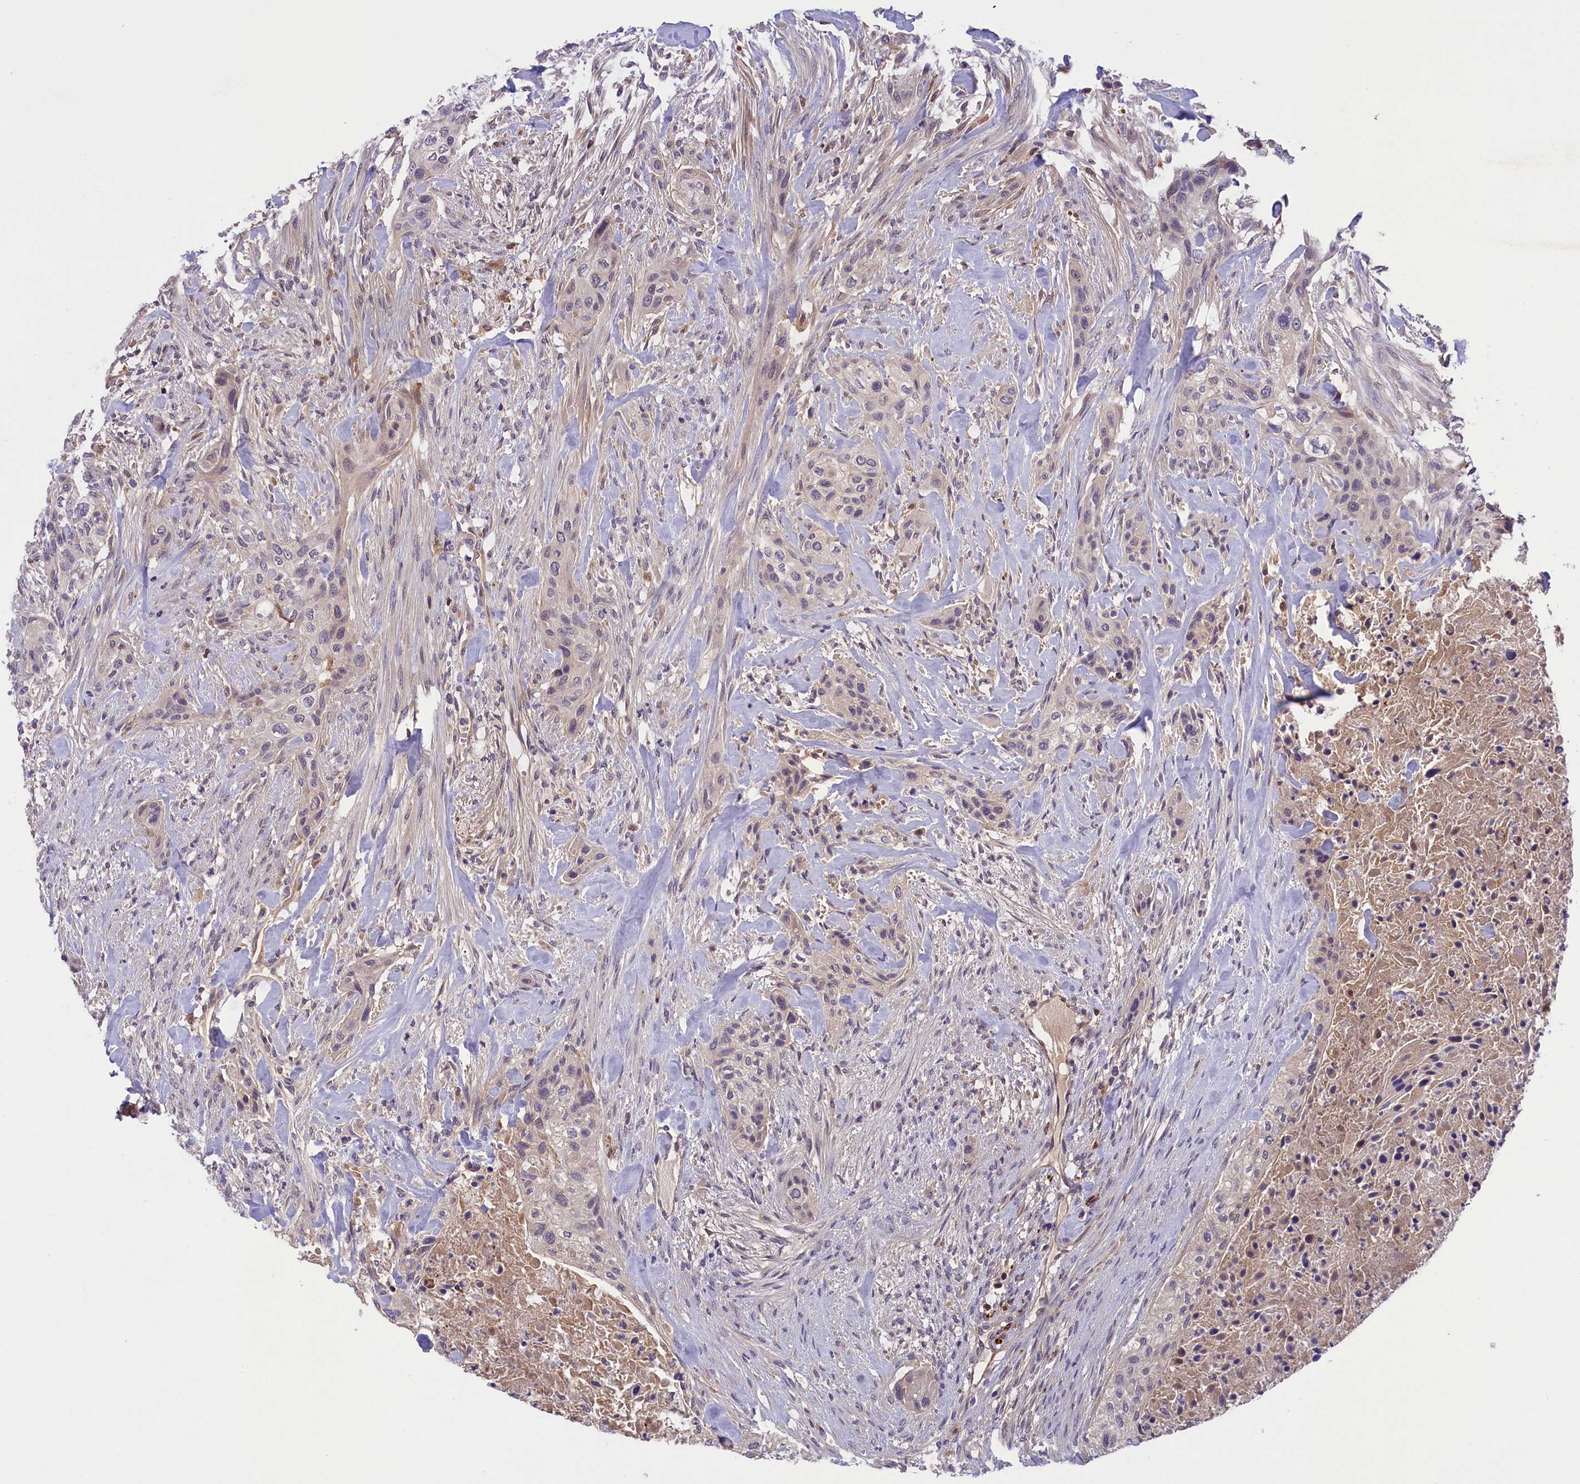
{"staining": {"intensity": "negative", "quantity": "none", "location": "none"}, "tissue": "urothelial cancer", "cell_type": "Tumor cells", "image_type": "cancer", "snomed": [{"axis": "morphology", "description": "Urothelial carcinoma, High grade"}, {"axis": "topography", "description": "Urinary bladder"}], "caption": "High magnification brightfield microscopy of urothelial cancer stained with DAB (brown) and counterstained with hematoxylin (blue): tumor cells show no significant positivity.", "gene": "STYX", "patient": {"sex": "male", "age": 35}}